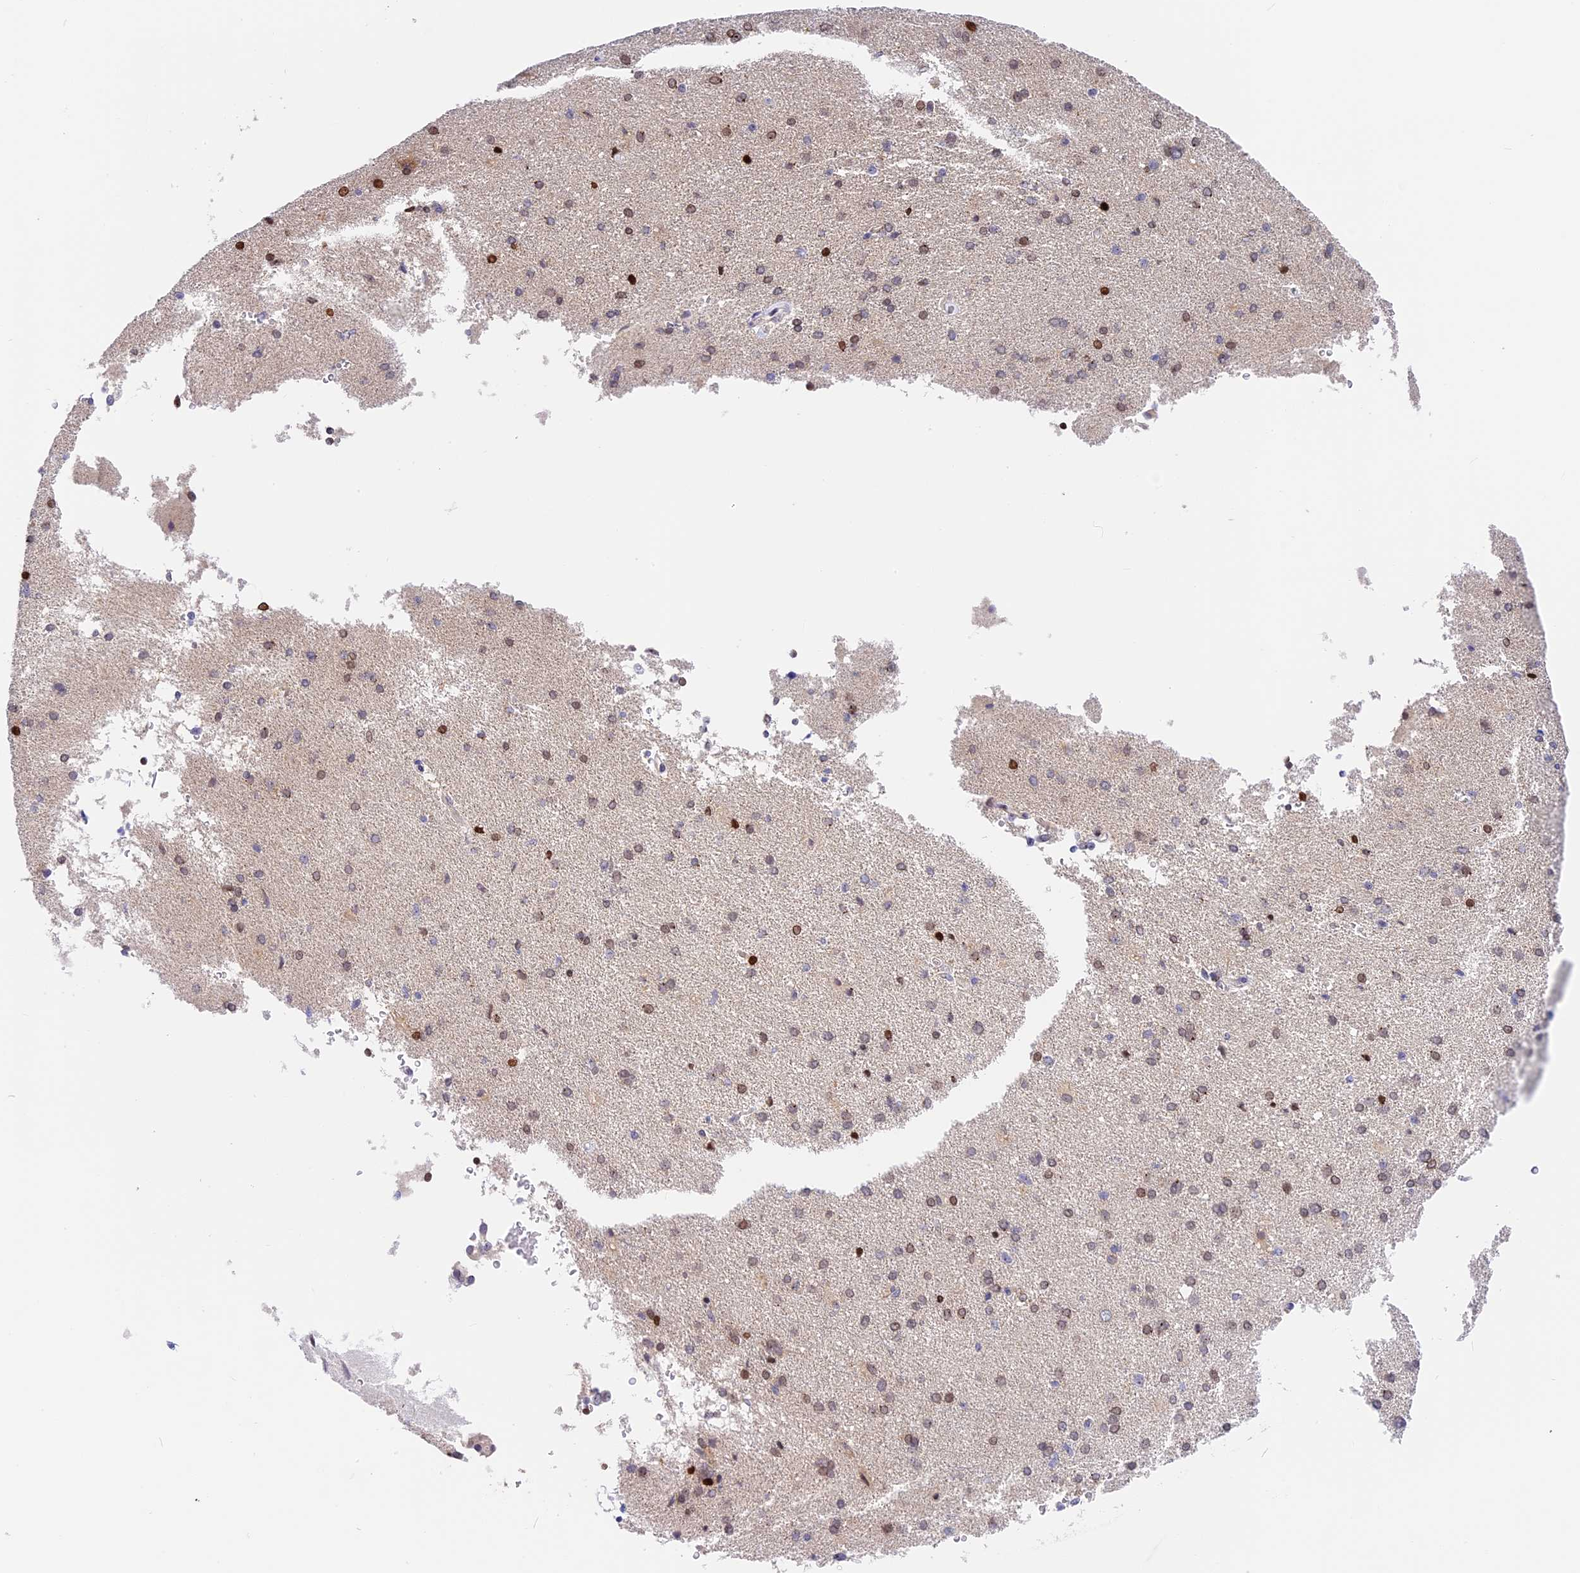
{"staining": {"intensity": "weak", "quantity": "25%-75%", "location": "cytoplasmic/membranous"}, "tissue": "cerebral cortex", "cell_type": "Endothelial cells", "image_type": "normal", "snomed": [{"axis": "morphology", "description": "Normal tissue, NOS"}, {"axis": "topography", "description": "Cerebral cortex"}], "caption": "Protein expression analysis of benign human cerebral cortex reveals weak cytoplasmic/membranous staining in approximately 25%-75% of endothelial cells.", "gene": "MIDN", "patient": {"sex": "male", "age": 62}}